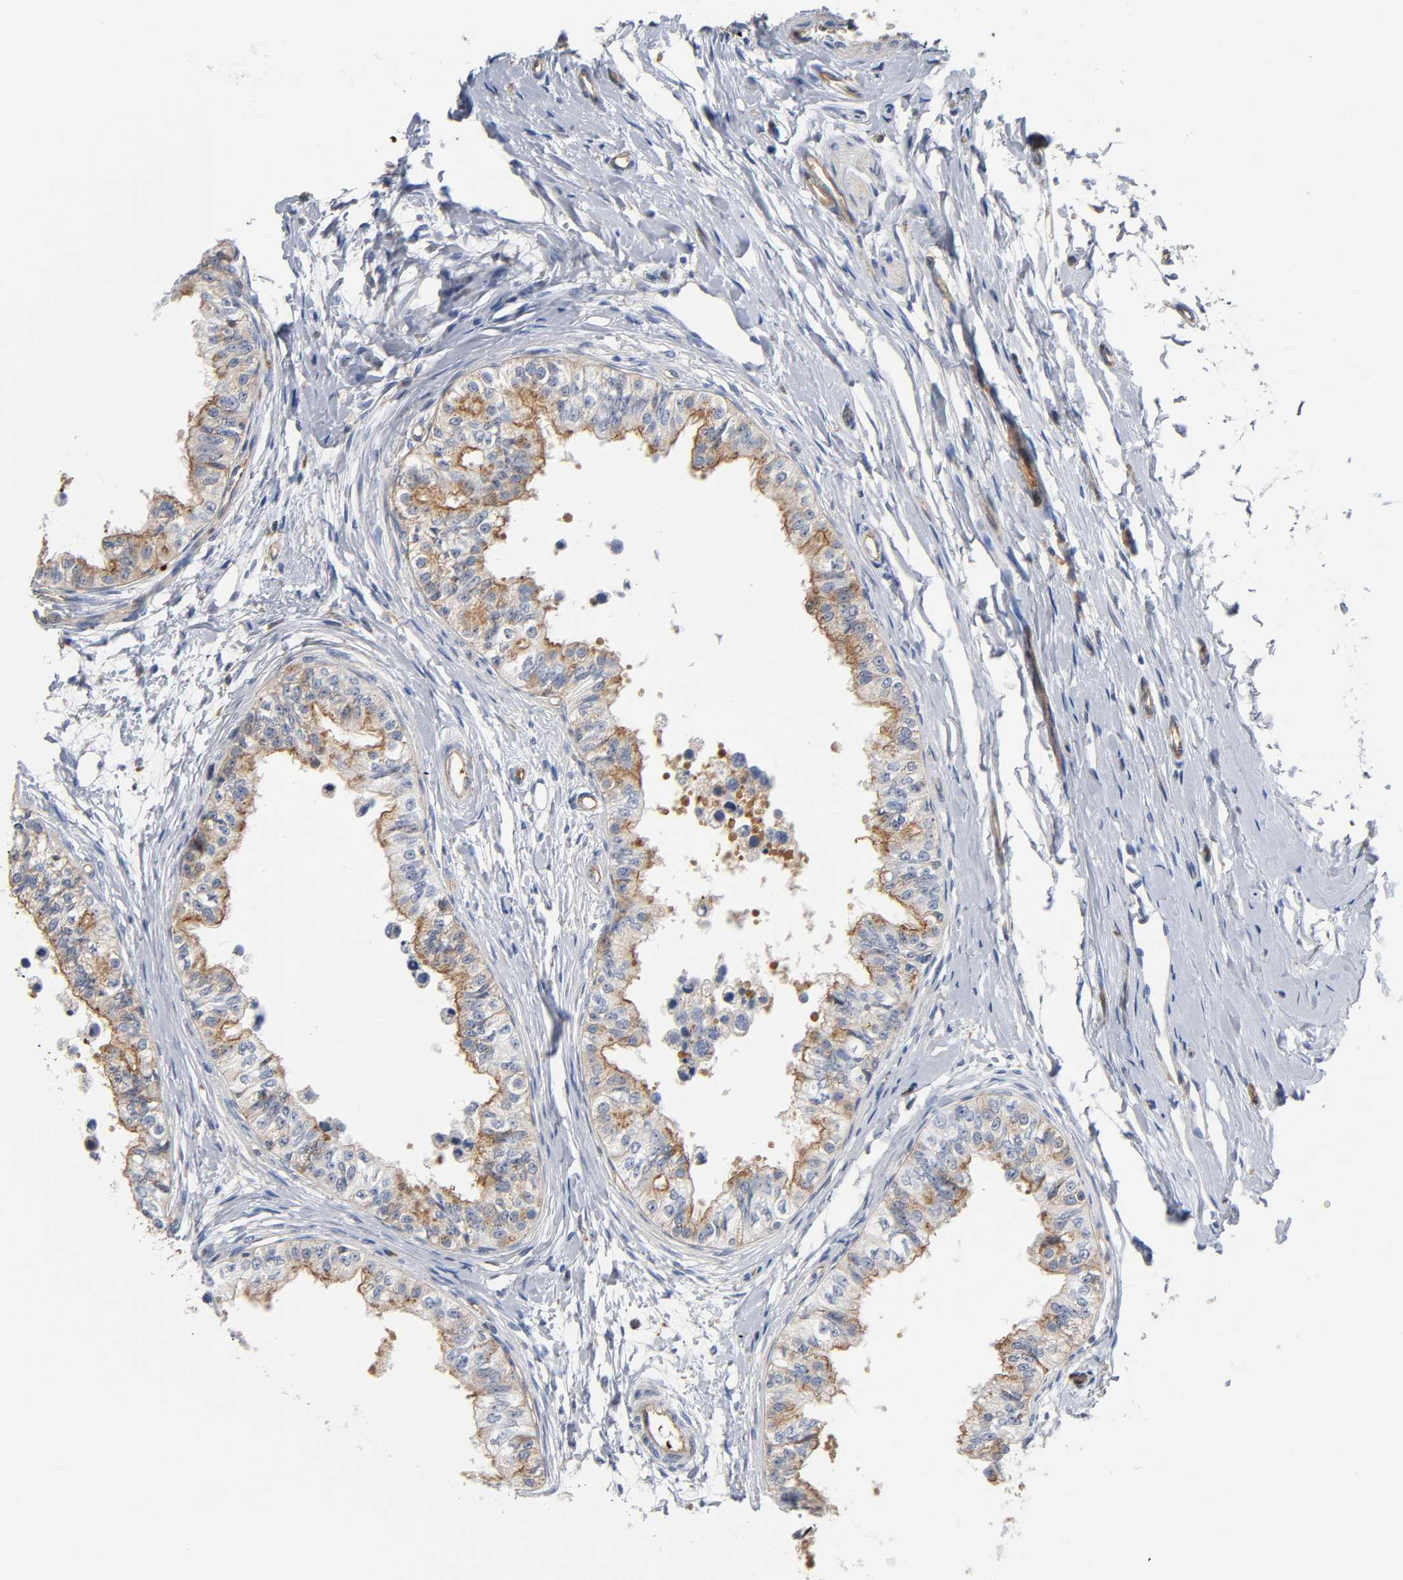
{"staining": {"intensity": "weak", "quantity": ">75%", "location": "cytoplasmic/membranous"}, "tissue": "epididymis", "cell_type": "Glandular cells", "image_type": "normal", "snomed": [{"axis": "morphology", "description": "Normal tissue, NOS"}, {"axis": "morphology", "description": "Adenocarcinoma, metastatic, NOS"}, {"axis": "topography", "description": "Testis"}, {"axis": "topography", "description": "Epididymis"}], "caption": "Approximately >75% of glandular cells in normal epididymis exhibit weak cytoplasmic/membranous protein staining as visualized by brown immunohistochemical staining.", "gene": "CD2AP", "patient": {"sex": "male", "age": 26}}